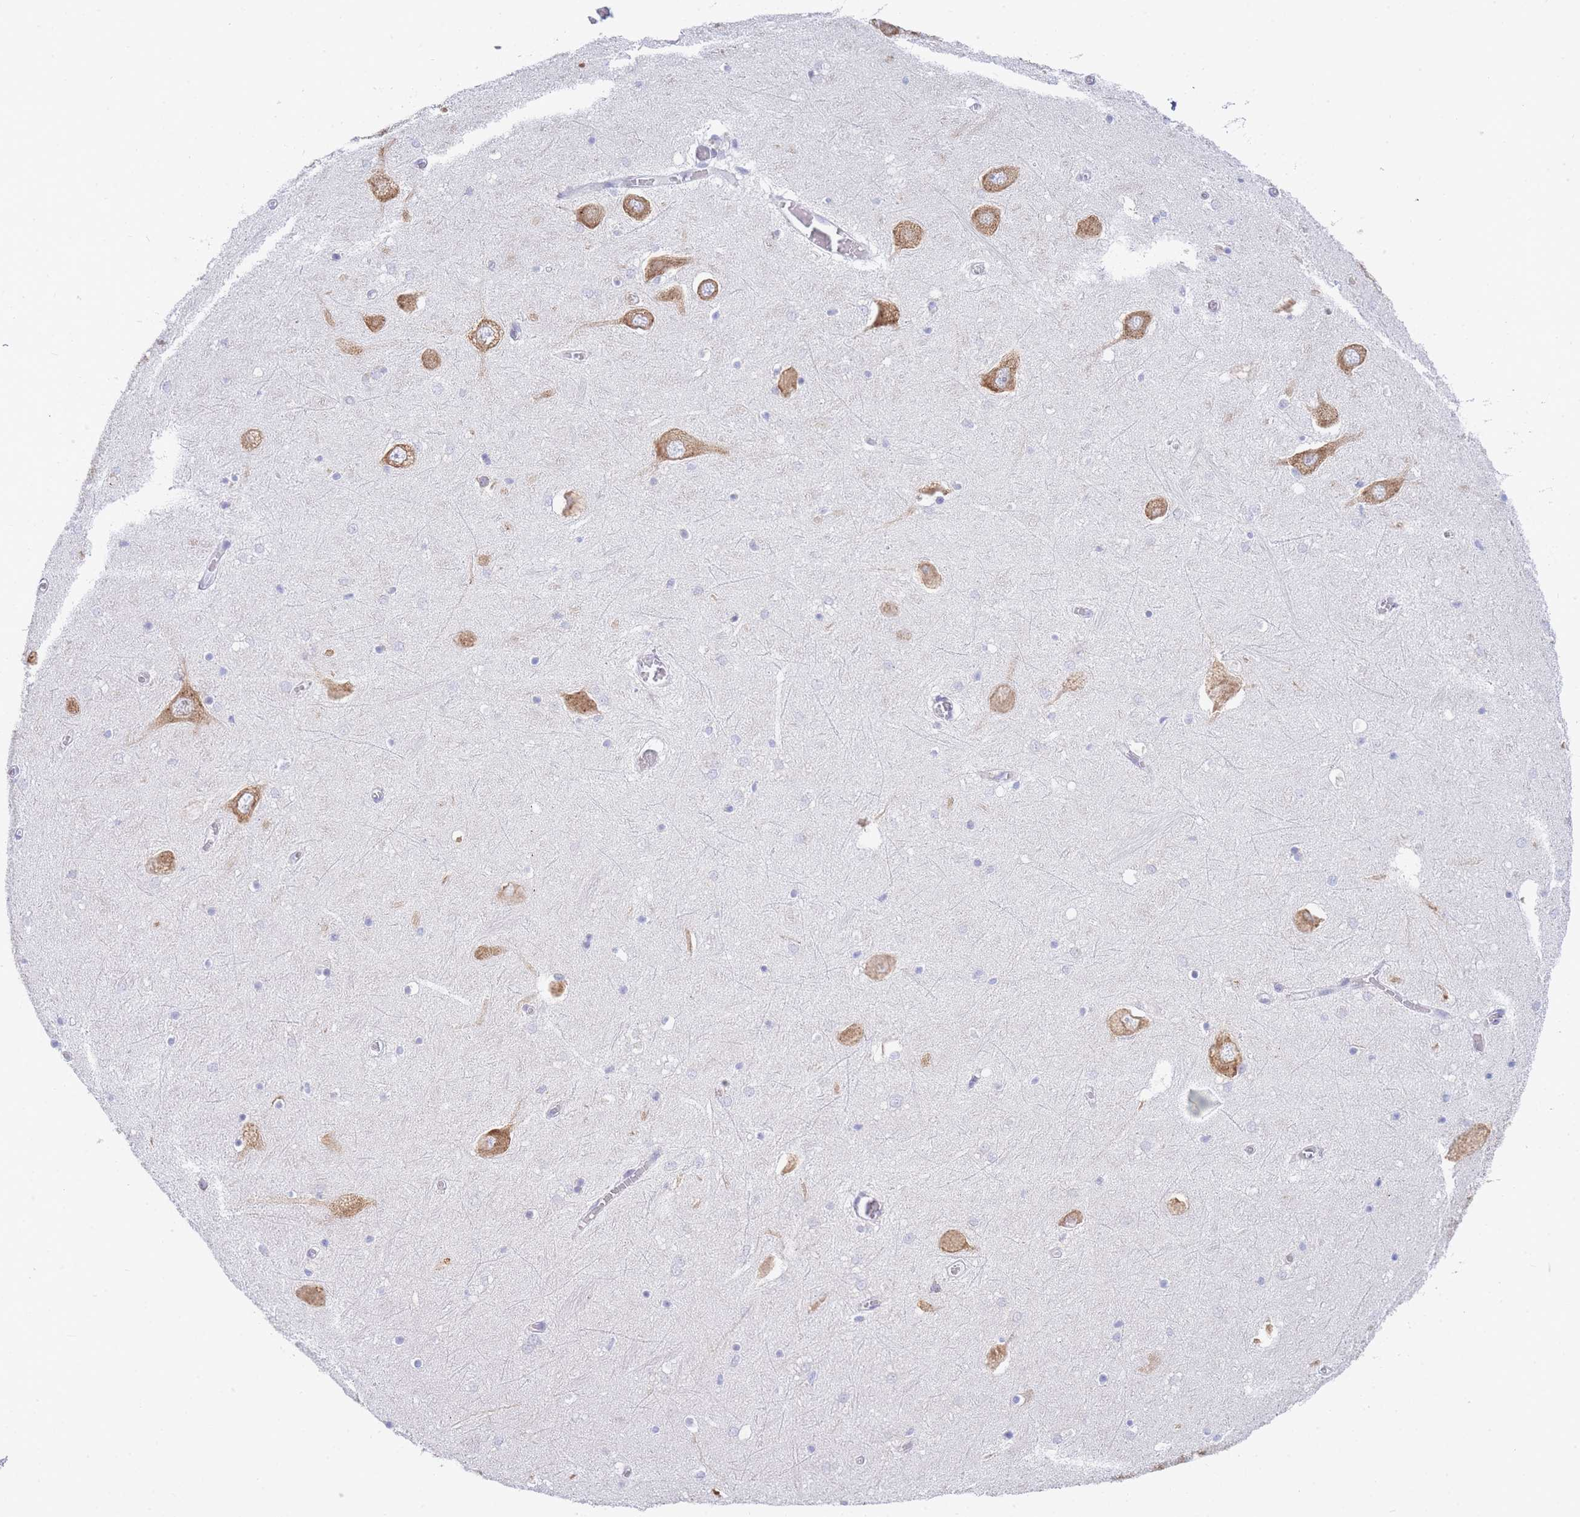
{"staining": {"intensity": "negative", "quantity": "none", "location": "none"}, "tissue": "hippocampus", "cell_type": "Glial cells", "image_type": "normal", "snomed": [{"axis": "morphology", "description": "Normal tissue, NOS"}, {"axis": "topography", "description": "Hippocampus"}], "caption": "Immunohistochemistry of benign human hippocampus demonstrates no staining in glial cells. Nuclei are stained in blue.", "gene": "ZNF510", "patient": {"sex": "male", "age": 70}}